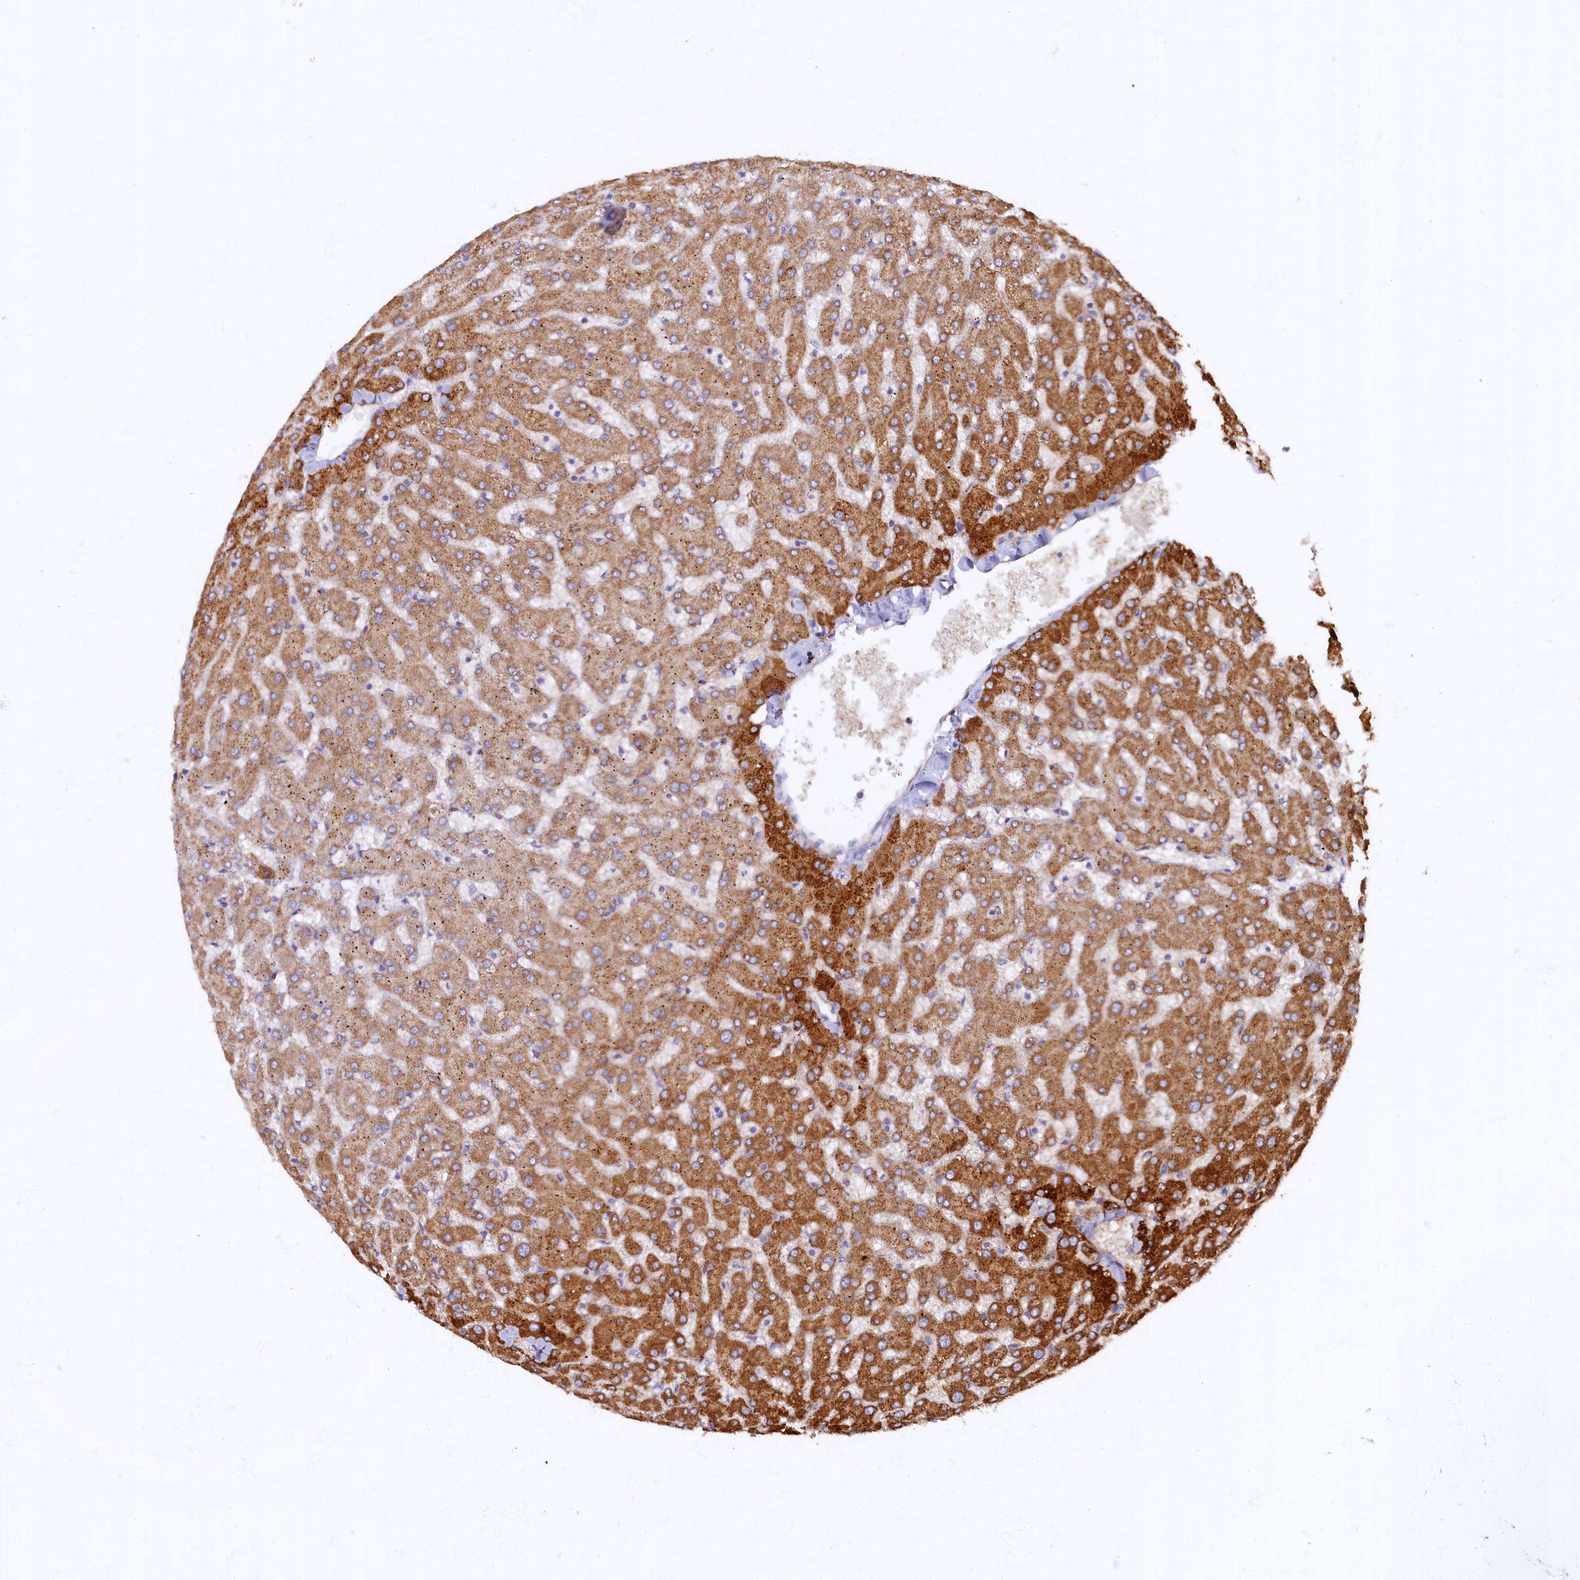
{"staining": {"intensity": "negative", "quantity": "none", "location": "none"}, "tissue": "liver", "cell_type": "Cholangiocytes", "image_type": "normal", "snomed": [{"axis": "morphology", "description": "Normal tissue, NOS"}, {"axis": "topography", "description": "Liver"}], "caption": "IHC histopathology image of unremarkable liver: liver stained with DAB (3,3'-diaminobenzidine) exhibits no significant protein positivity in cholangiocytes.", "gene": "ARL11", "patient": {"sex": "female", "age": 63}}